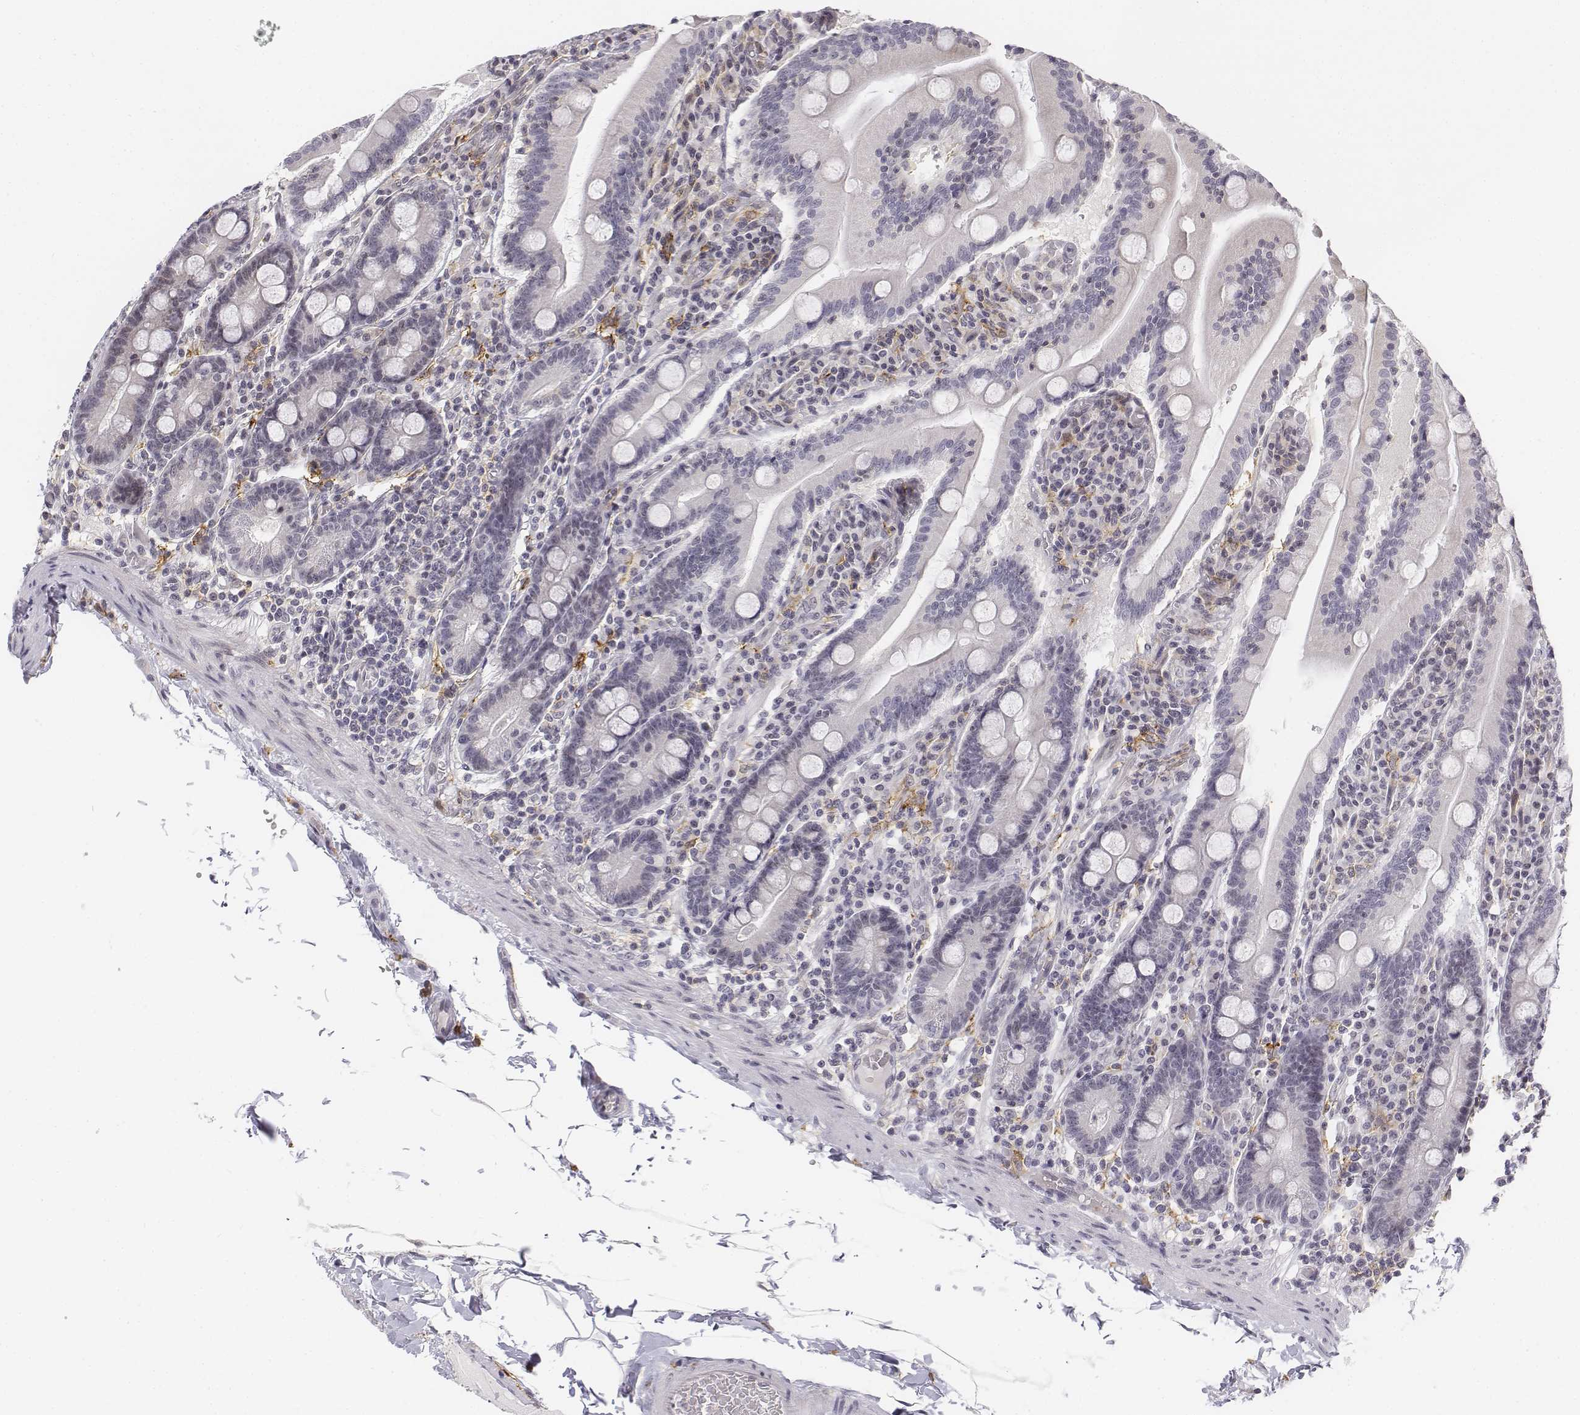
{"staining": {"intensity": "negative", "quantity": "none", "location": "none"}, "tissue": "small intestine", "cell_type": "Glandular cells", "image_type": "normal", "snomed": [{"axis": "morphology", "description": "Normal tissue, NOS"}, {"axis": "topography", "description": "Small intestine"}], "caption": "The micrograph shows no significant expression in glandular cells of small intestine.", "gene": "CD14", "patient": {"sex": "male", "age": 37}}